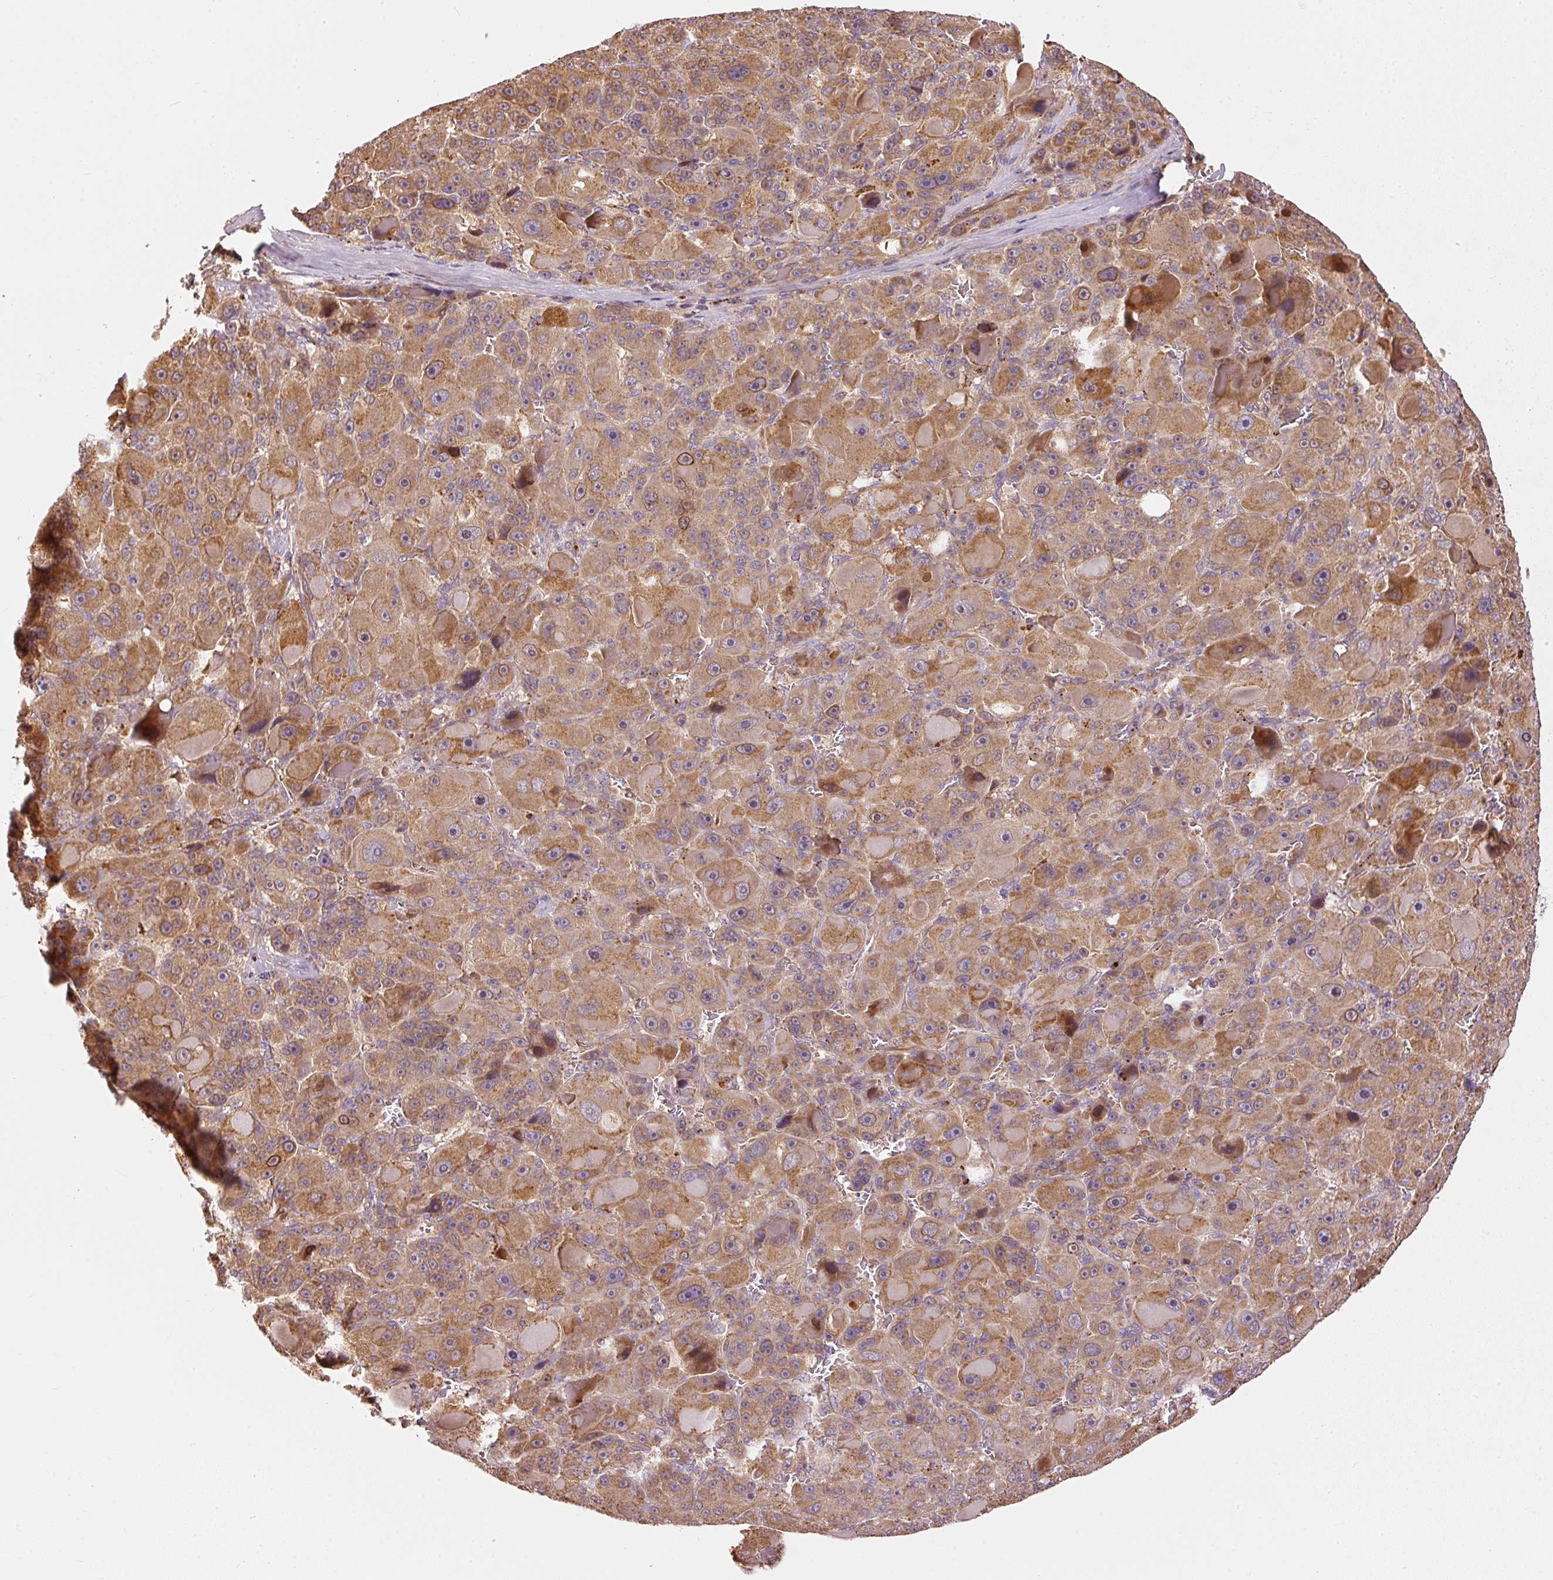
{"staining": {"intensity": "moderate", "quantity": ">75%", "location": "cytoplasmic/membranous"}, "tissue": "liver cancer", "cell_type": "Tumor cells", "image_type": "cancer", "snomed": [{"axis": "morphology", "description": "Carcinoma, Hepatocellular, NOS"}, {"axis": "topography", "description": "Liver"}], "caption": "This is an image of immunohistochemistry (IHC) staining of liver cancer, which shows moderate staining in the cytoplasmic/membranous of tumor cells.", "gene": "MTHFD1L", "patient": {"sex": "male", "age": 76}}